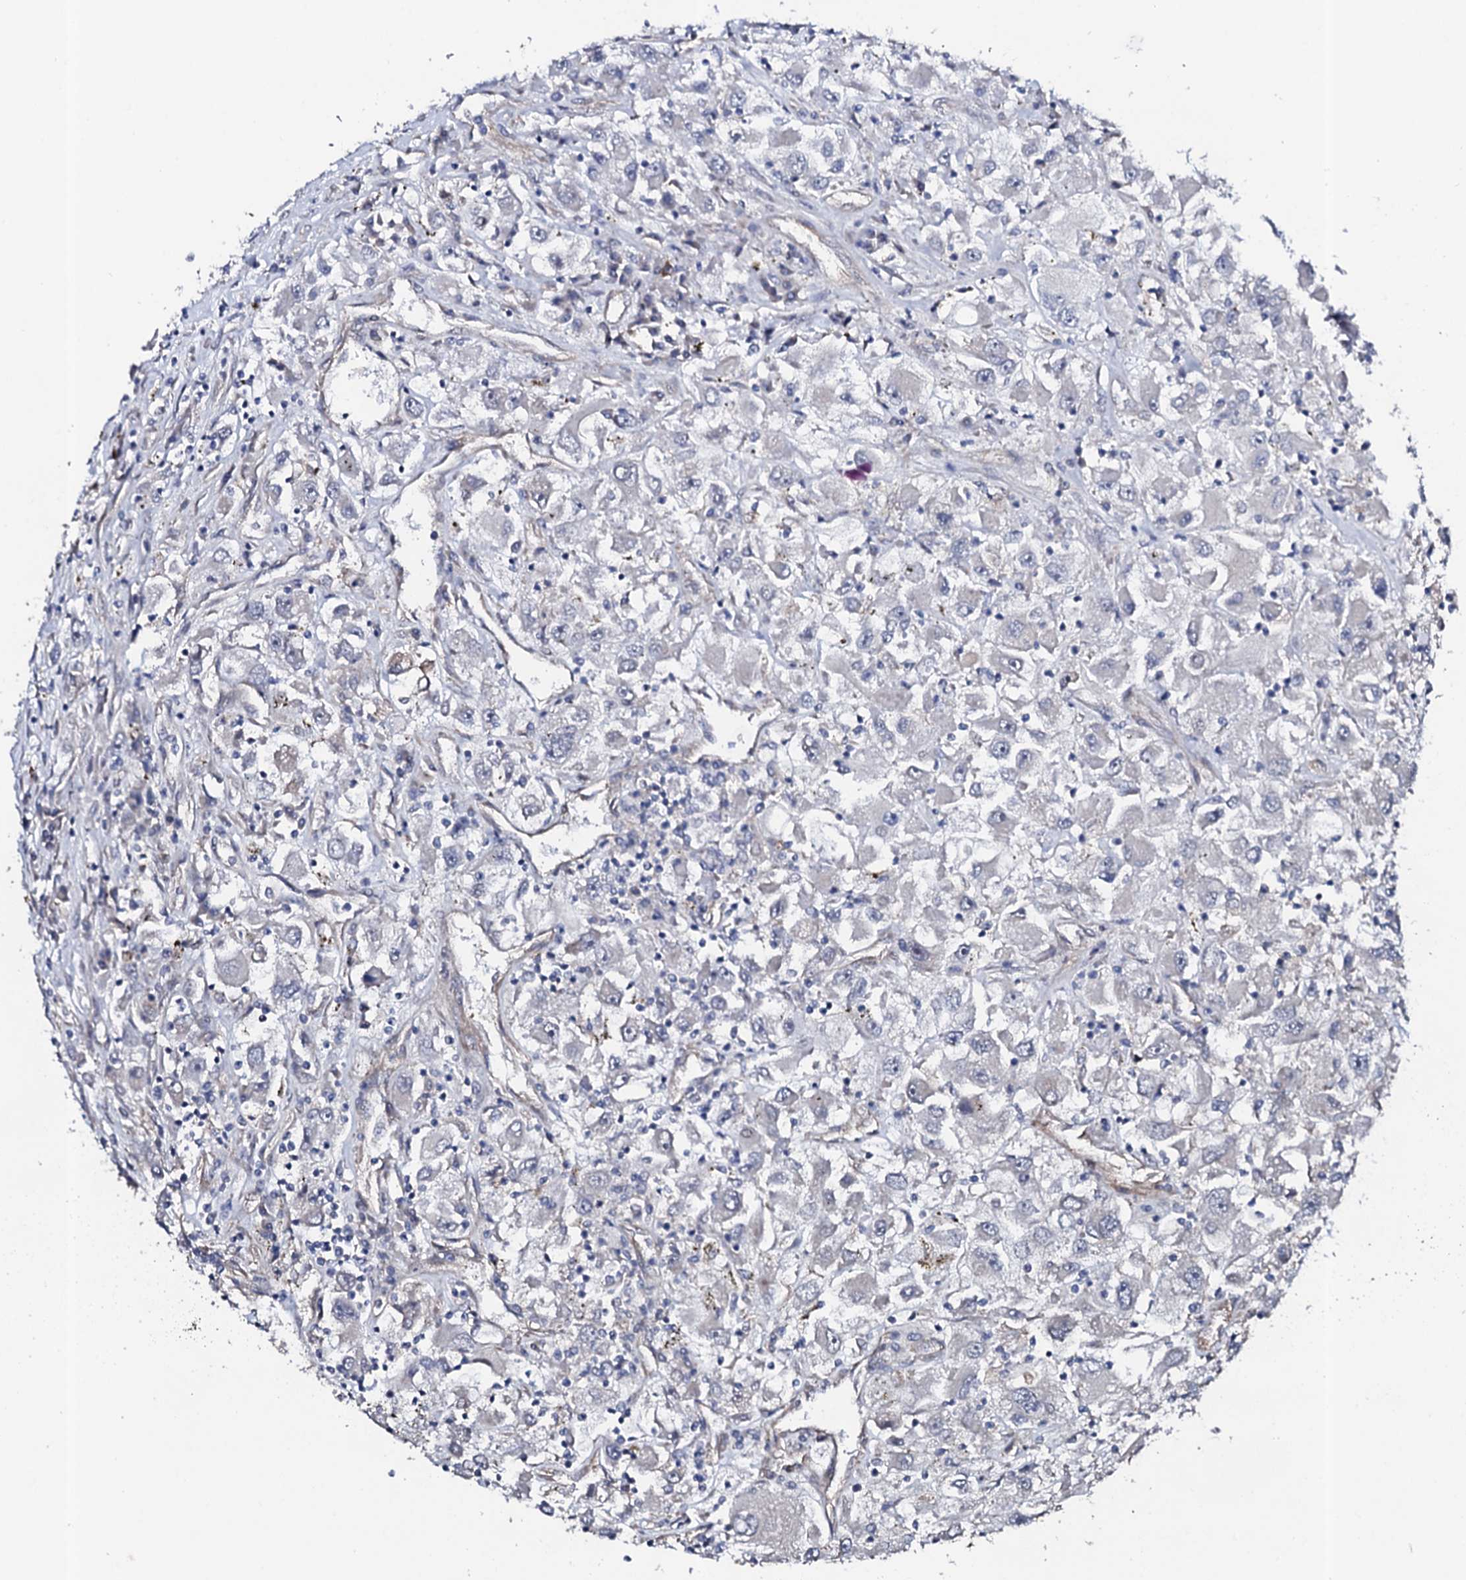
{"staining": {"intensity": "negative", "quantity": "none", "location": "none"}, "tissue": "renal cancer", "cell_type": "Tumor cells", "image_type": "cancer", "snomed": [{"axis": "morphology", "description": "Adenocarcinoma, NOS"}, {"axis": "topography", "description": "Kidney"}], "caption": "Histopathology image shows no protein expression in tumor cells of adenocarcinoma (renal) tissue.", "gene": "CIAO2A", "patient": {"sex": "female", "age": 52}}